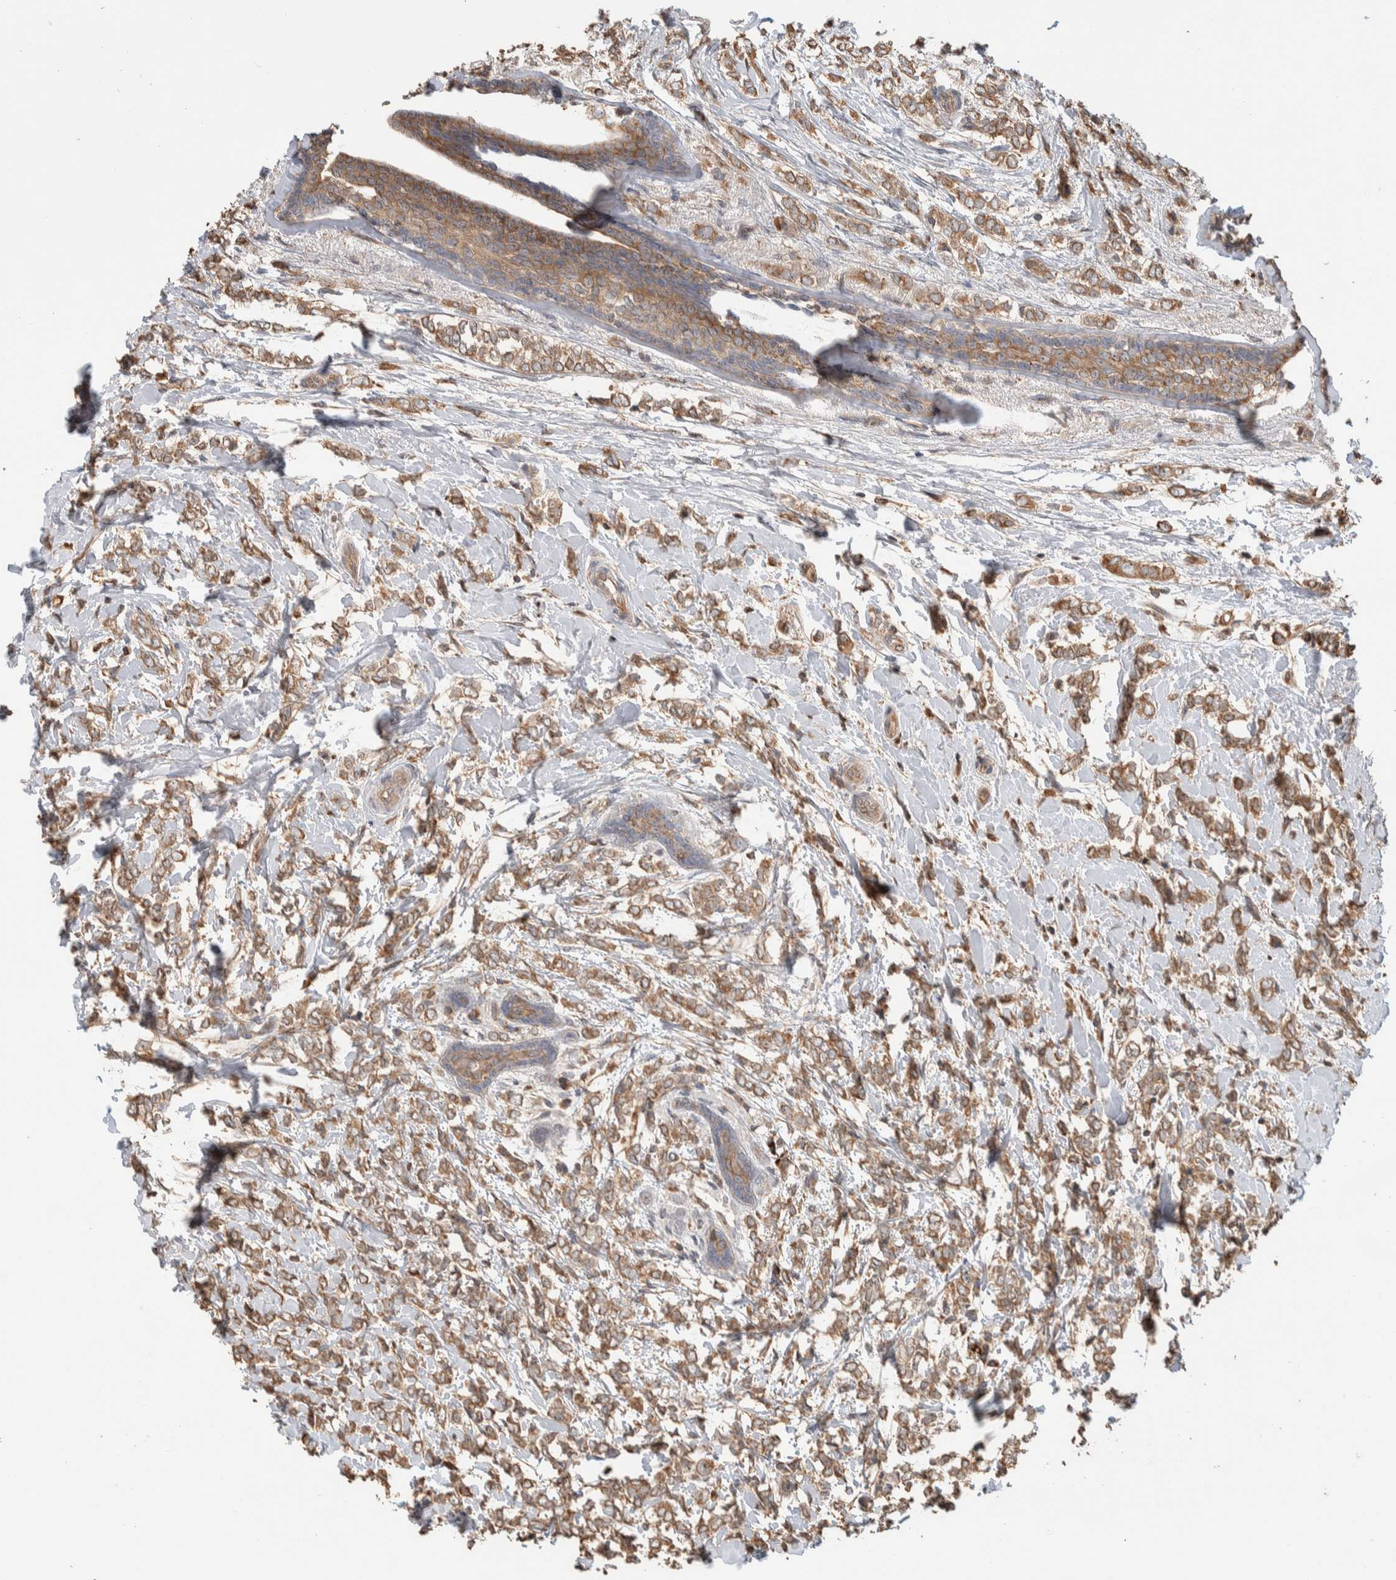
{"staining": {"intensity": "moderate", "quantity": ">75%", "location": "cytoplasmic/membranous"}, "tissue": "breast cancer", "cell_type": "Tumor cells", "image_type": "cancer", "snomed": [{"axis": "morphology", "description": "Normal tissue, NOS"}, {"axis": "morphology", "description": "Lobular carcinoma"}, {"axis": "topography", "description": "Breast"}], "caption": "There is medium levels of moderate cytoplasmic/membranous positivity in tumor cells of breast cancer (lobular carcinoma), as demonstrated by immunohistochemical staining (brown color).", "gene": "VPS53", "patient": {"sex": "female", "age": 47}}